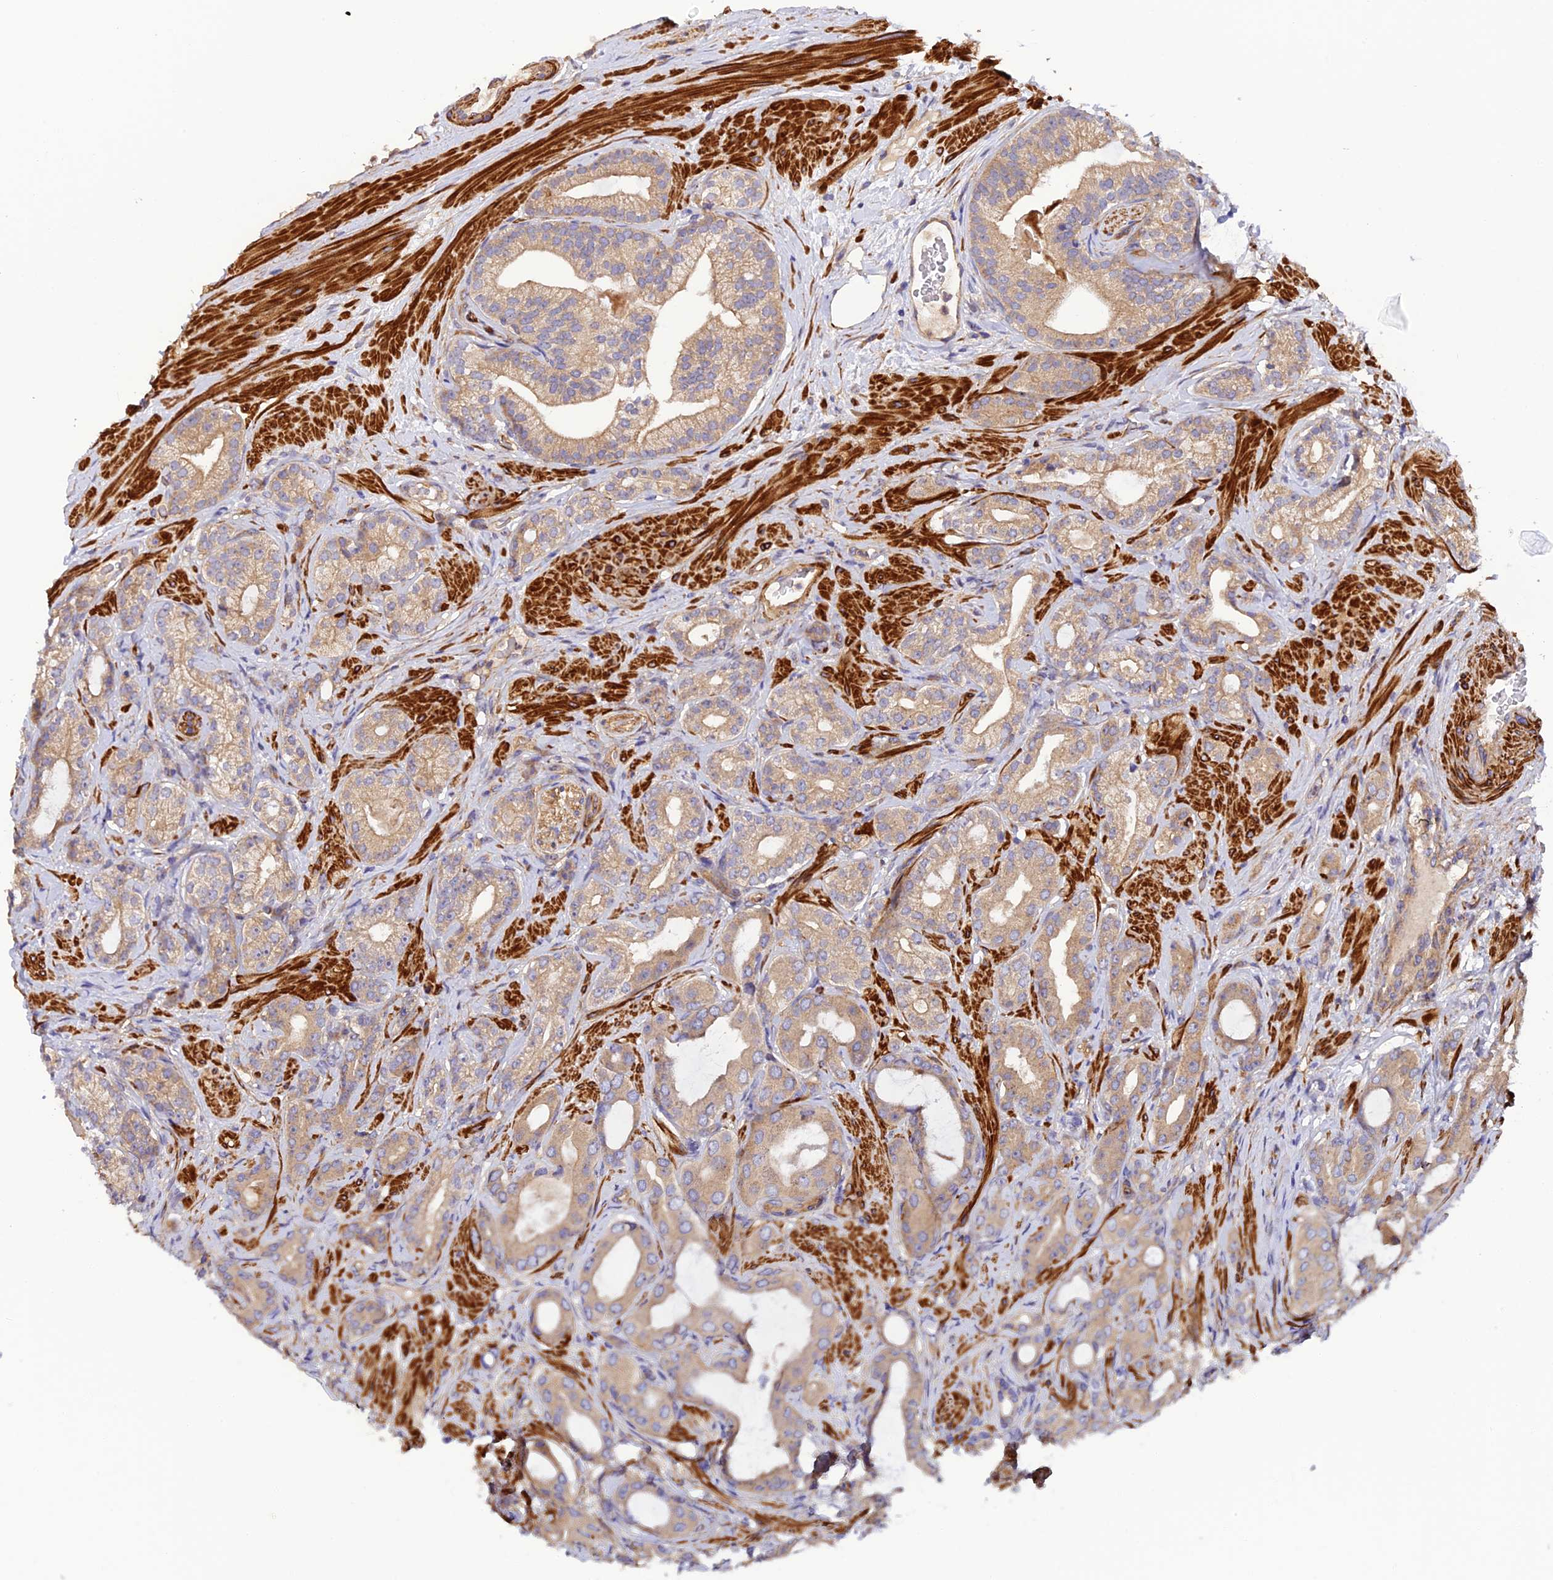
{"staining": {"intensity": "moderate", "quantity": ">75%", "location": "cytoplasmic/membranous"}, "tissue": "prostate cancer", "cell_type": "Tumor cells", "image_type": "cancer", "snomed": [{"axis": "morphology", "description": "Adenocarcinoma, Low grade"}, {"axis": "topography", "description": "Prostate"}], "caption": "Immunohistochemical staining of human prostate adenocarcinoma (low-grade) reveals moderate cytoplasmic/membranous protein staining in about >75% of tumor cells.", "gene": "ADAMTS15", "patient": {"sex": "male", "age": 57}}